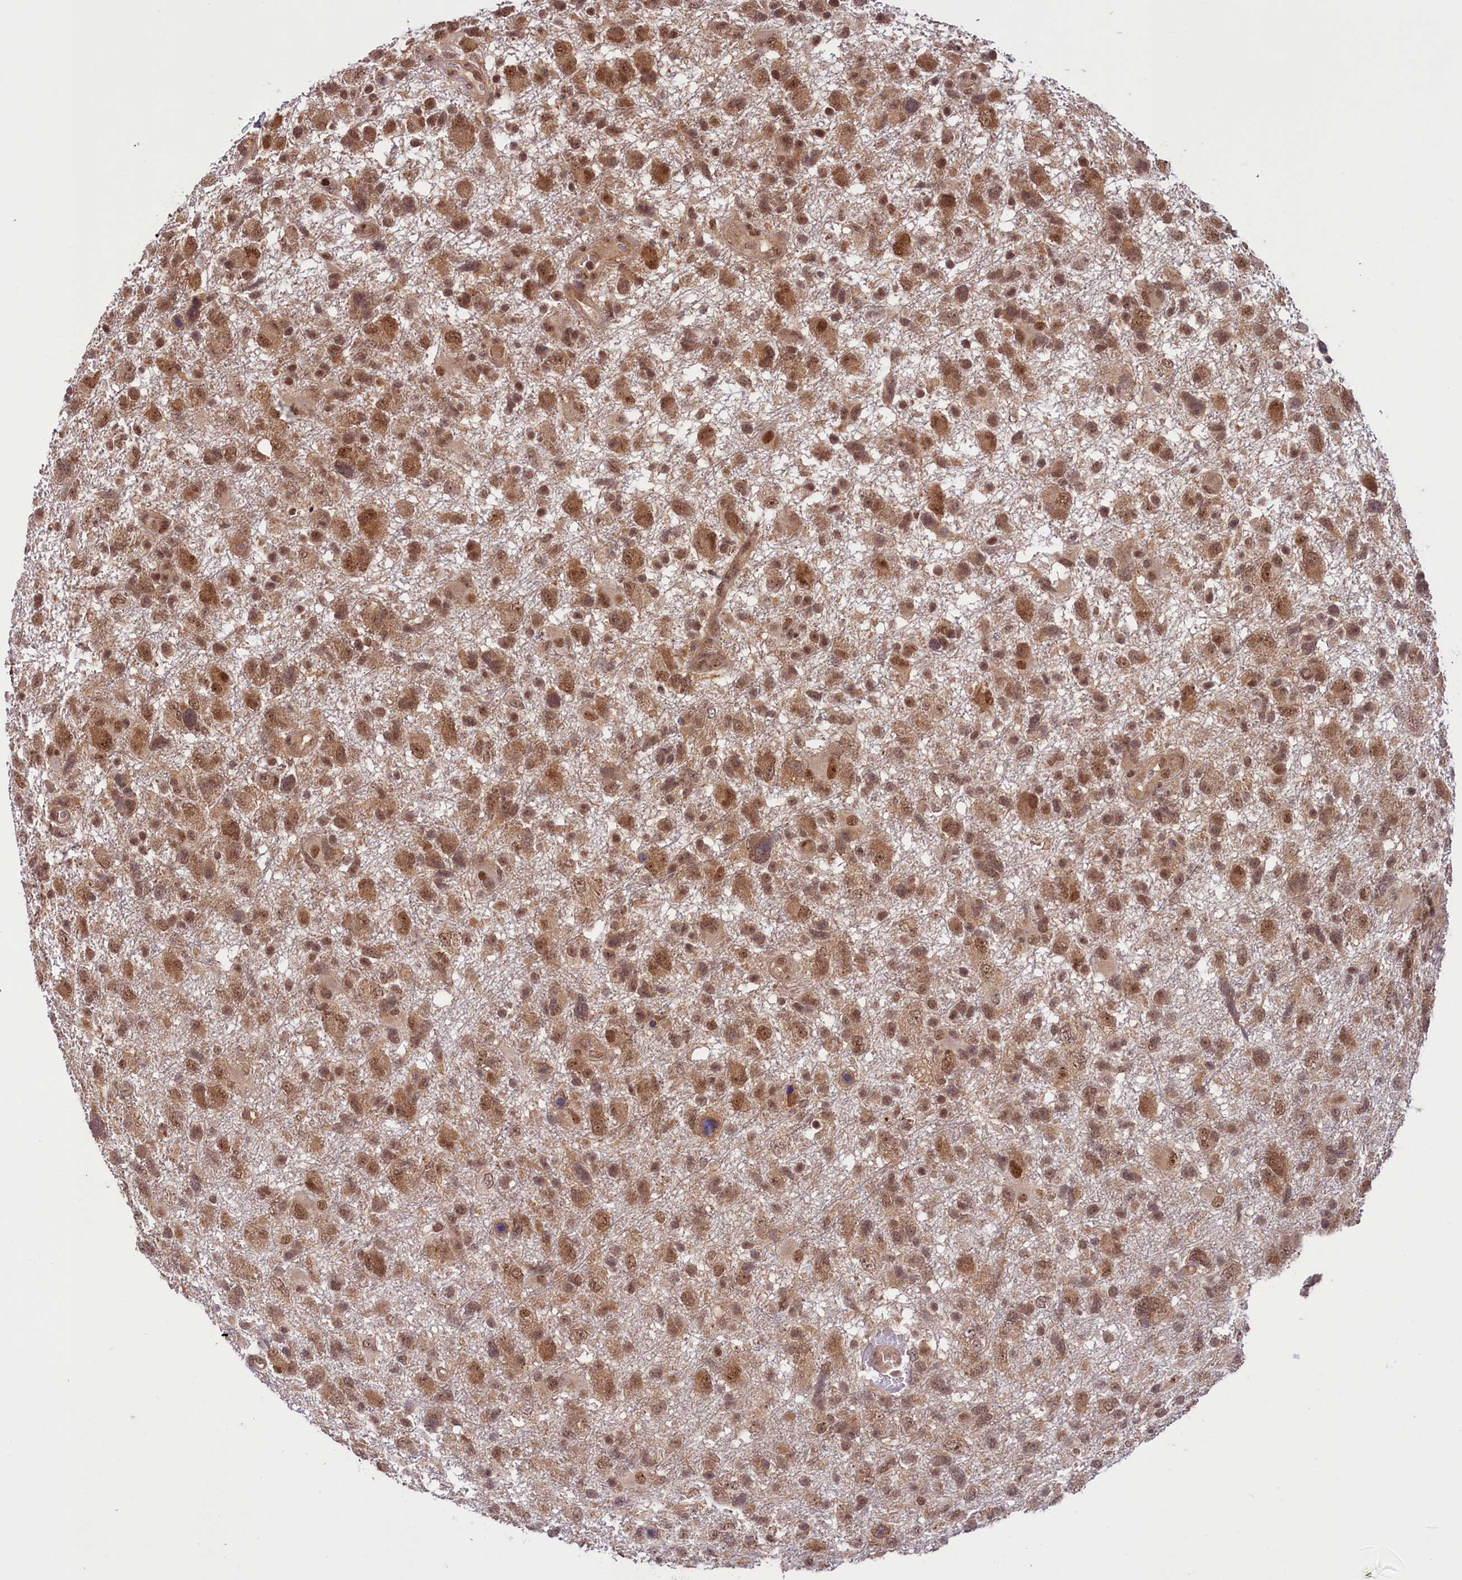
{"staining": {"intensity": "moderate", "quantity": ">75%", "location": "cytoplasmic/membranous,nuclear"}, "tissue": "glioma", "cell_type": "Tumor cells", "image_type": "cancer", "snomed": [{"axis": "morphology", "description": "Glioma, malignant, High grade"}, {"axis": "topography", "description": "Brain"}], "caption": "High-grade glioma (malignant) tissue shows moderate cytoplasmic/membranous and nuclear positivity in about >75% of tumor cells", "gene": "SLC7A6OS", "patient": {"sex": "male", "age": 61}}